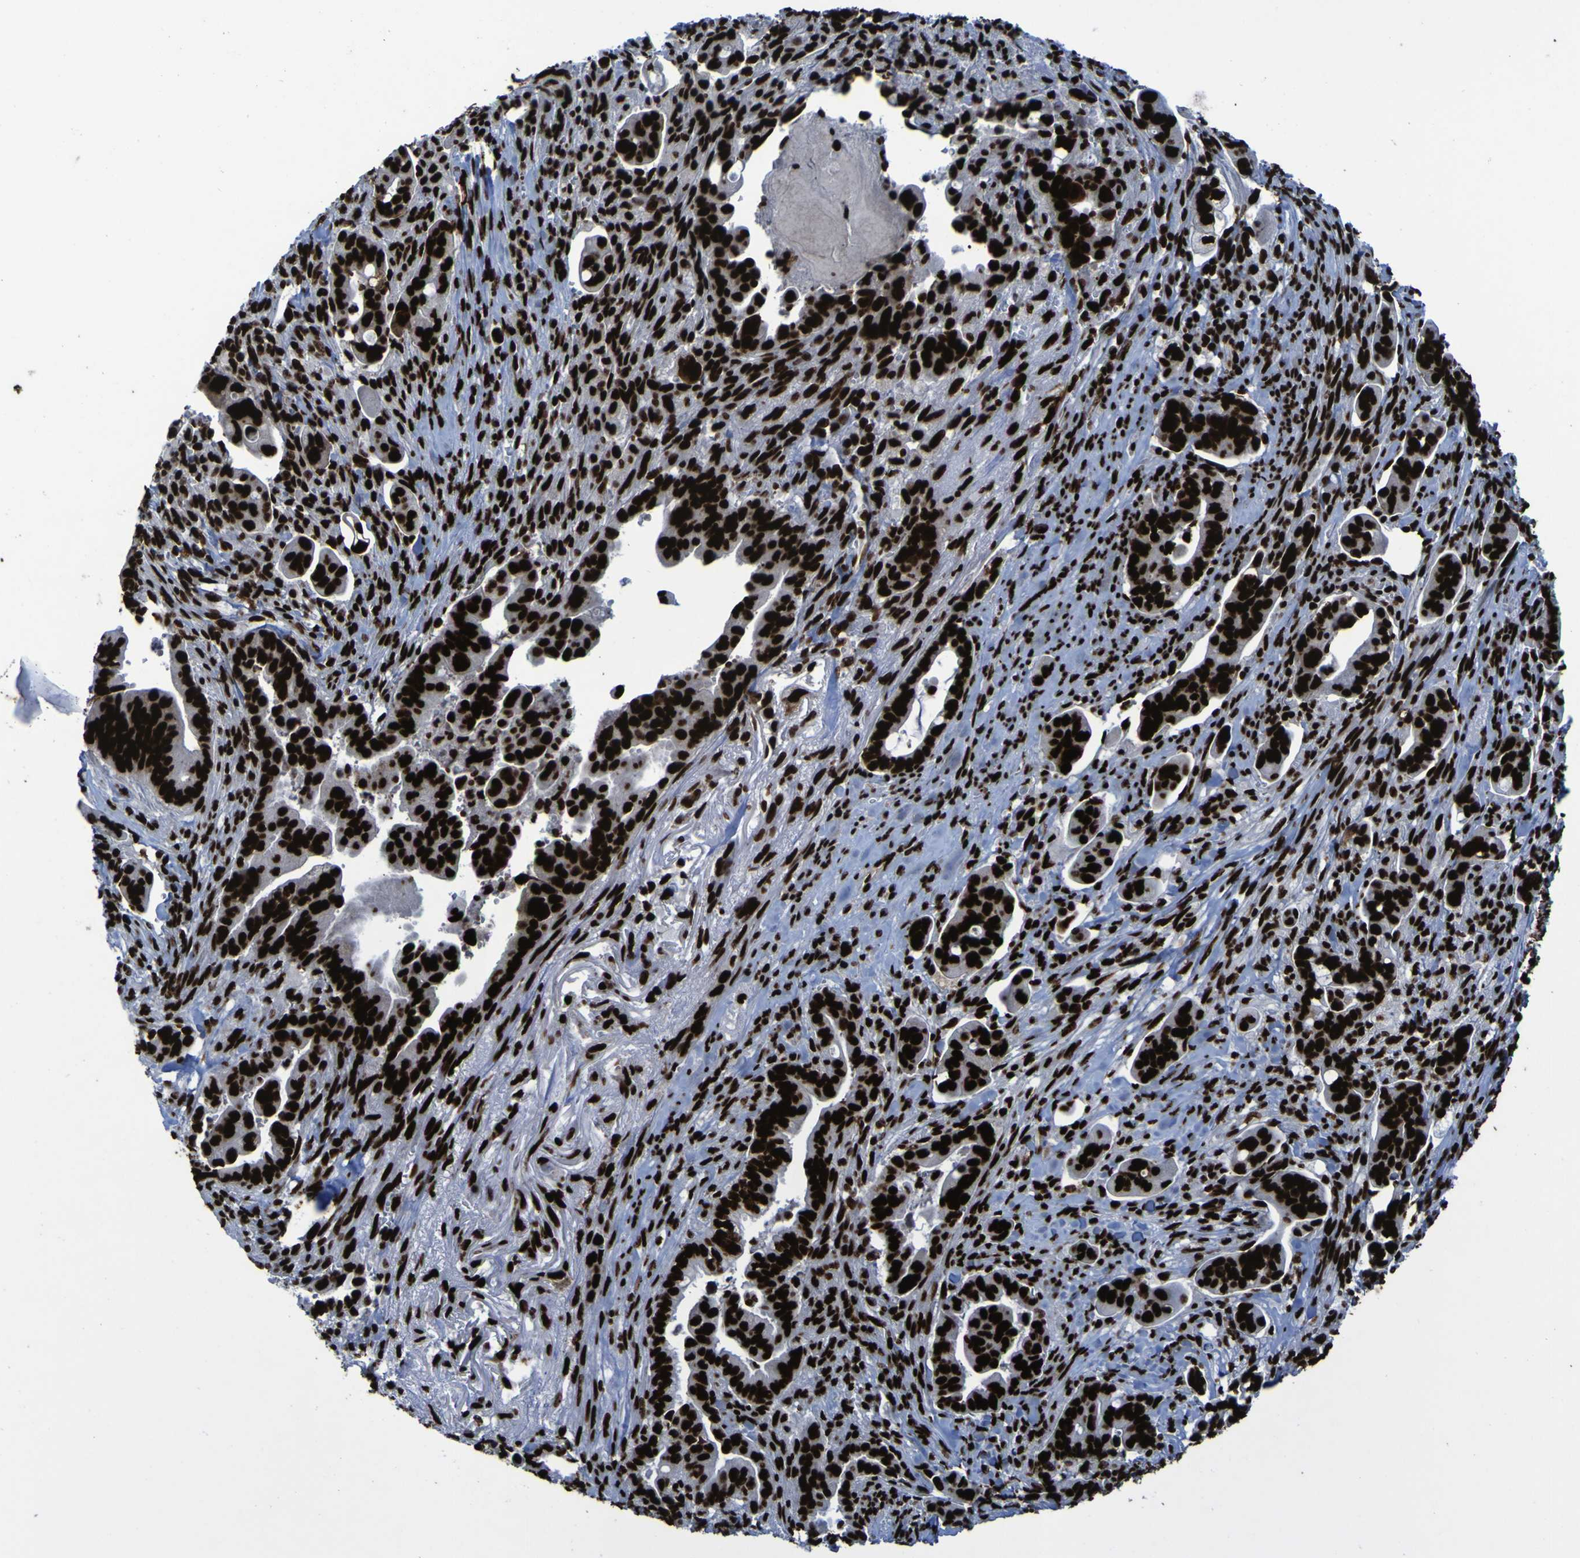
{"staining": {"intensity": "strong", "quantity": ">75%", "location": "nuclear"}, "tissue": "pancreatic cancer", "cell_type": "Tumor cells", "image_type": "cancer", "snomed": [{"axis": "morphology", "description": "Adenocarcinoma, NOS"}, {"axis": "topography", "description": "Pancreas"}], "caption": "The photomicrograph displays immunohistochemical staining of pancreatic cancer (adenocarcinoma). There is strong nuclear positivity is seen in approximately >75% of tumor cells.", "gene": "NPM1", "patient": {"sex": "male", "age": 70}}